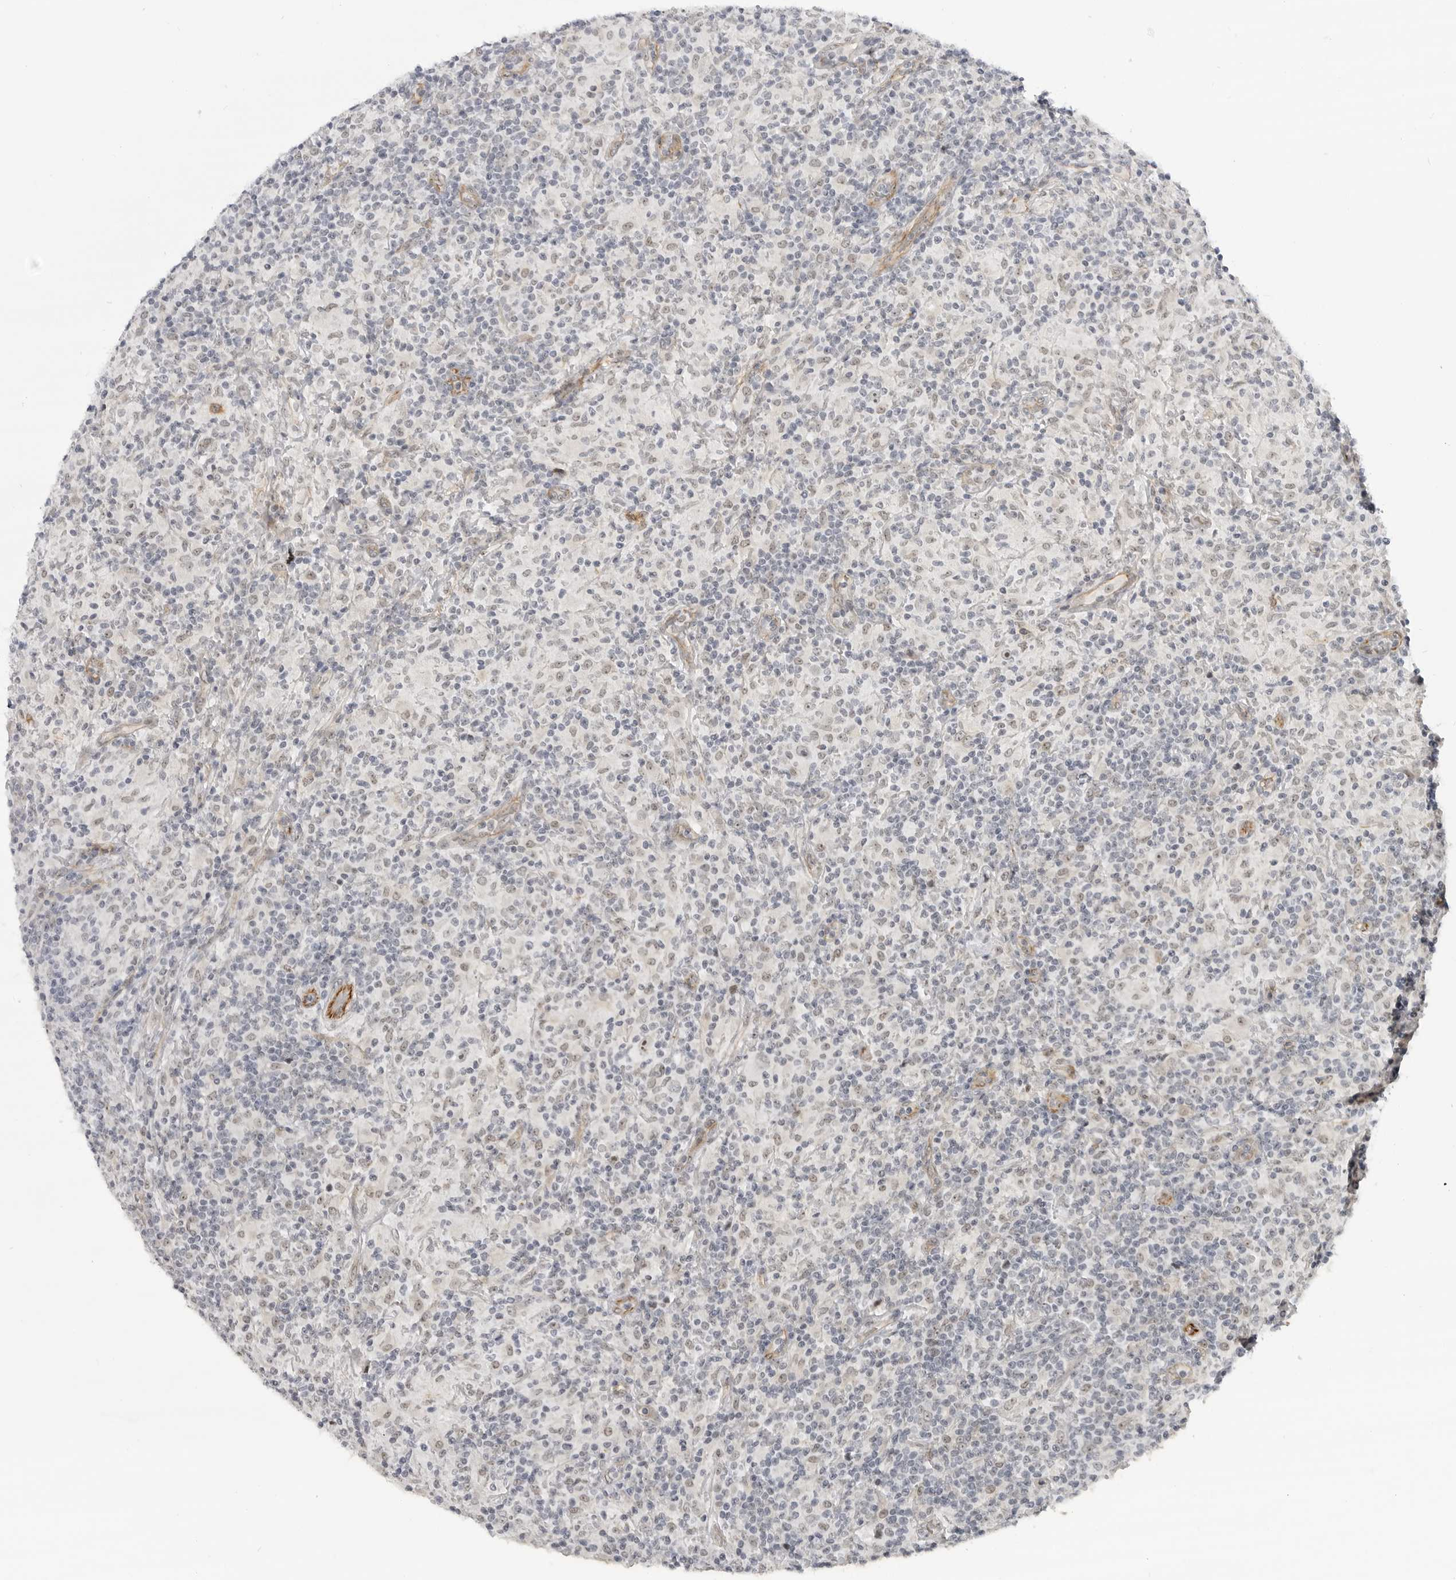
{"staining": {"intensity": "weak", "quantity": "25%-75%", "location": "nuclear"}, "tissue": "lymphoma", "cell_type": "Tumor cells", "image_type": "cancer", "snomed": [{"axis": "morphology", "description": "Hodgkin's disease, NOS"}, {"axis": "topography", "description": "Lymph node"}], "caption": "Weak nuclear positivity for a protein is seen in about 25%-75% of tumor cells of lymphoma using immunohistochemistry (IHC).", "gene": "CEP295NL", "patient": {"sex": "male", "age": 70}}